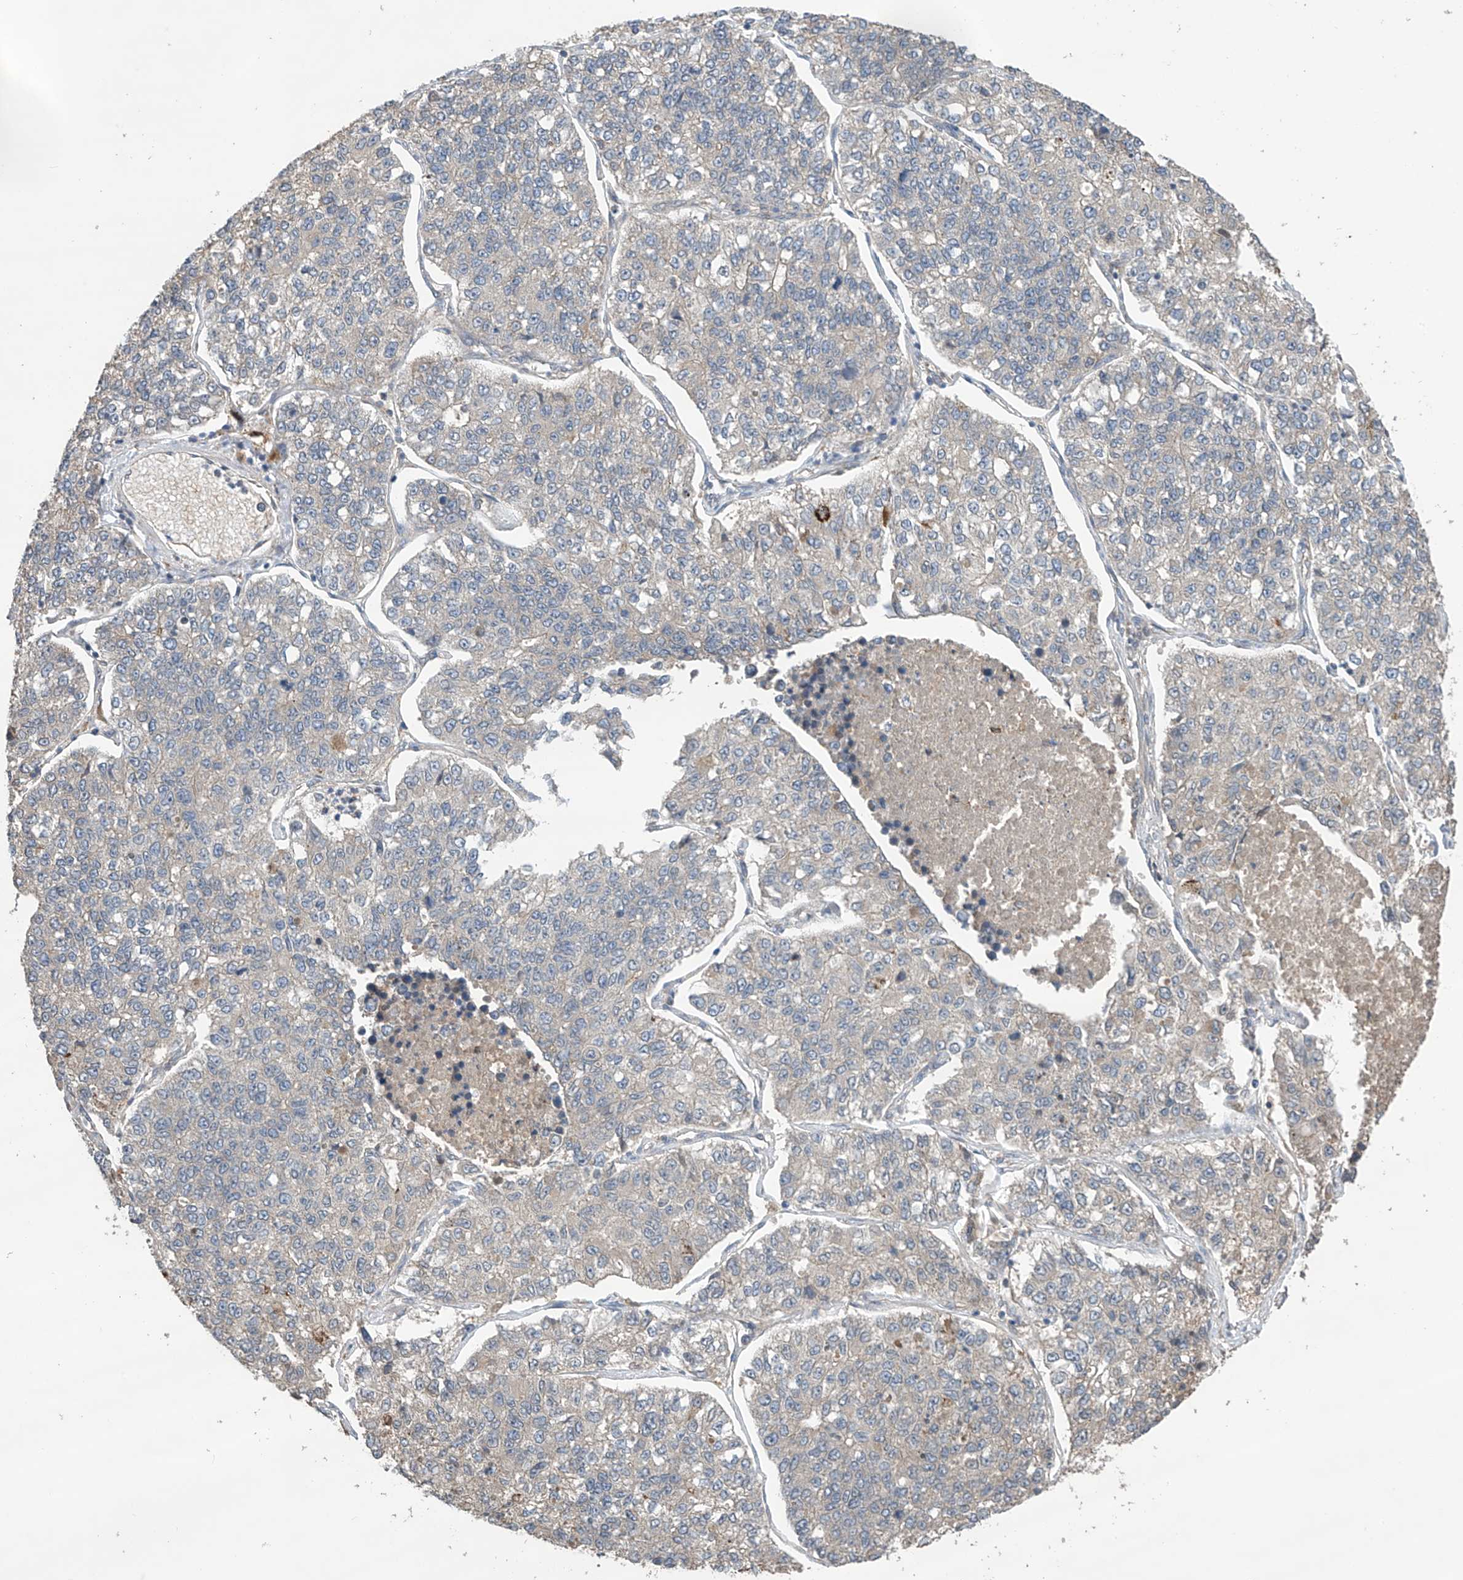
{"staining": {"intensity": "weak", "quantity": "<25%", "location": "cytoplasmic/membranous"}, "tissue": "lung cancer", "cell_type": "Tumor cells", "image_type": "cancer", "snomed": [{"axis": "morphology", "description": "Adenocarcinoma, NOS"}, {"axis": "topography", "description": "Lung"}], "caption": "Image shows no protein staining in tumor cells of lung adenocarcinoma tissue.", "gene": "PHACTR4", "patient": {"sex": "male", "age": 49}}